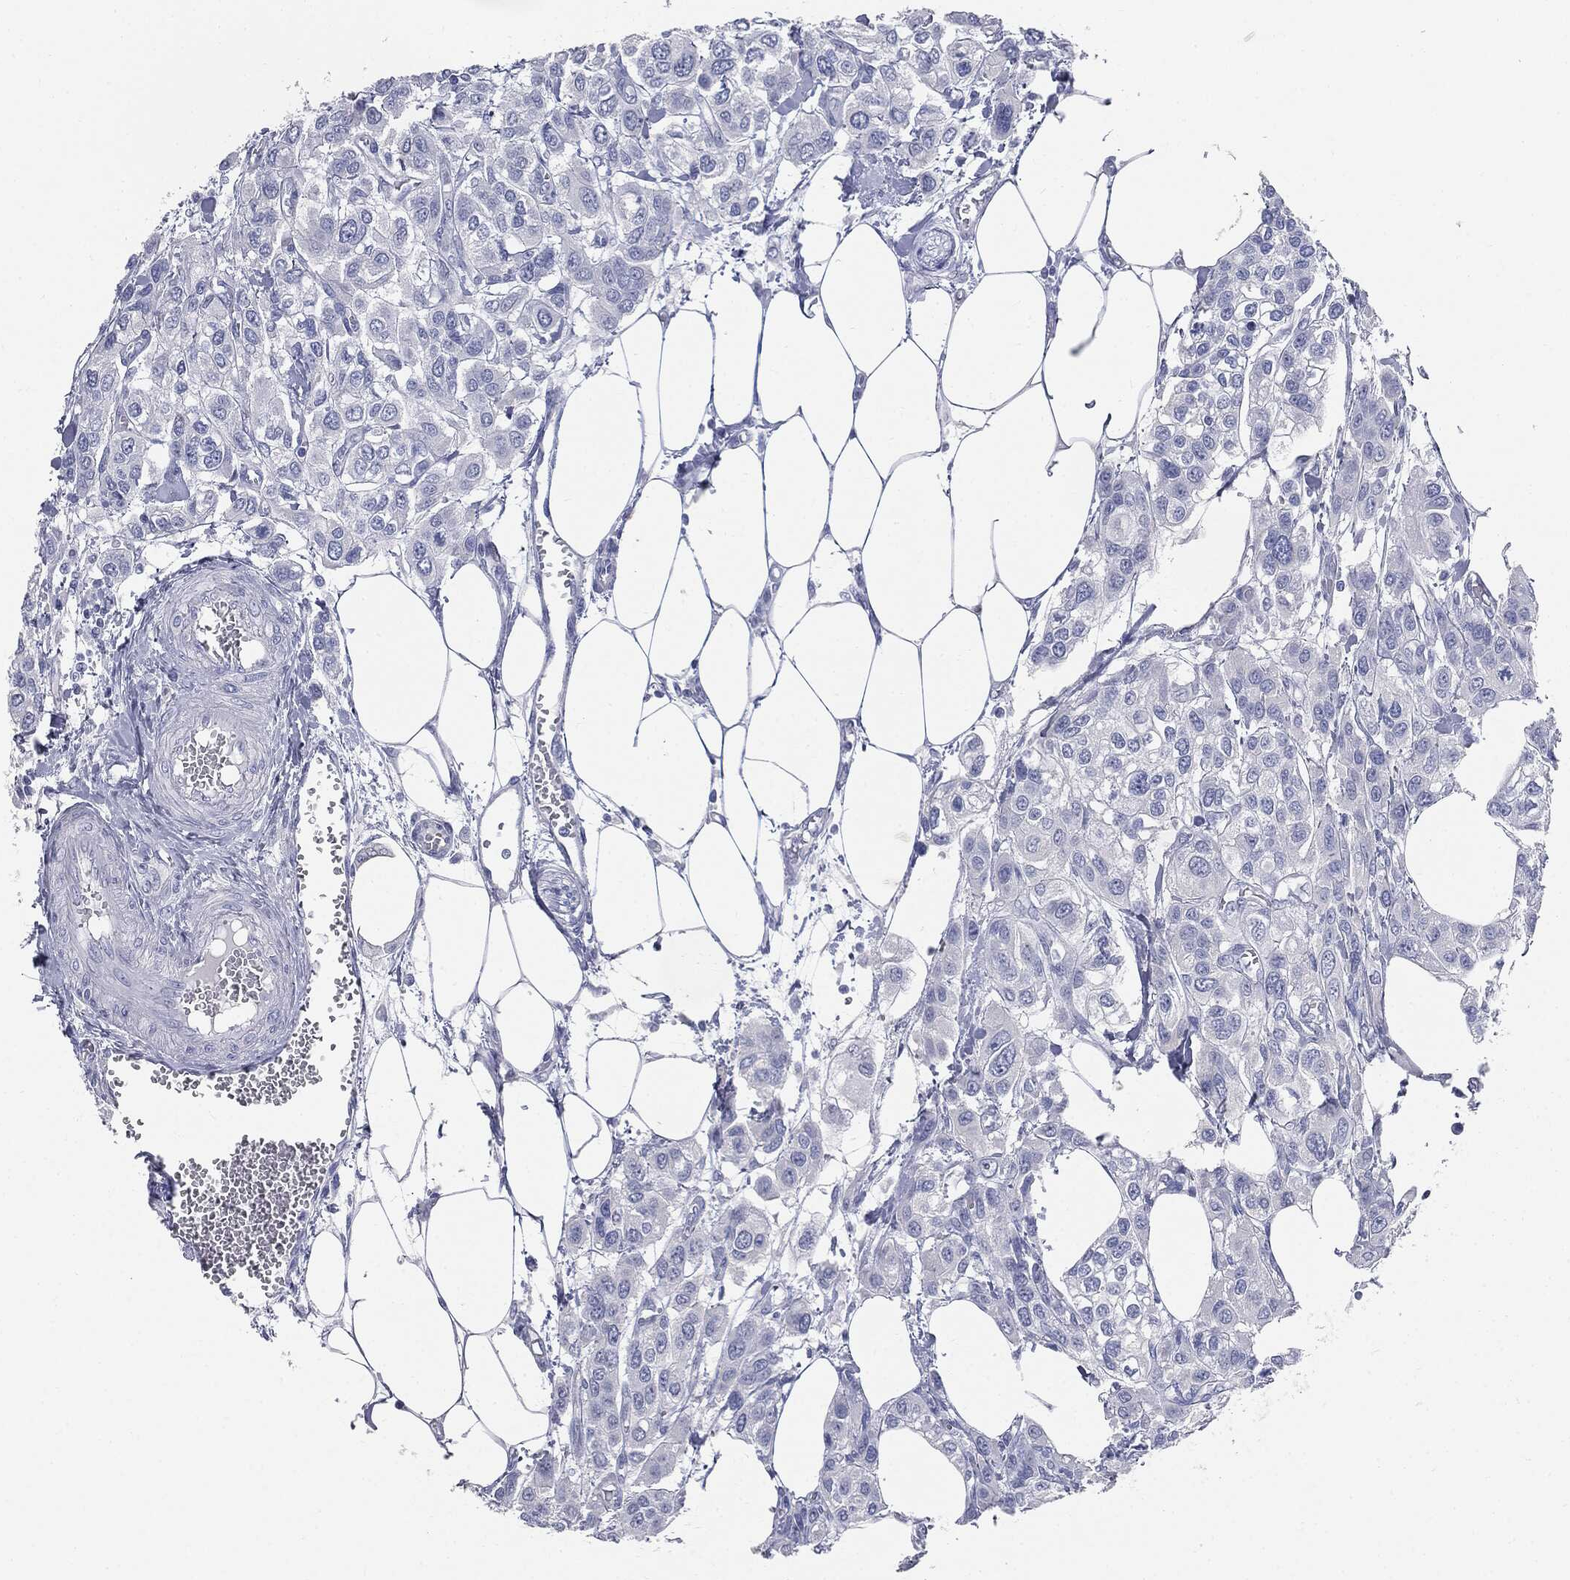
{"staining": {"intensity": "negative", "quantity": "none", "location": "none"}, "tissue": "urothelial cancer", "cell_type": "Tumor cells", "image_type": "cancer", "snomed": [{"axis": "morphology", "description": "Urothelial carcinoma, High grade"}, {"axis": "topography", "description": "Urinary bladder"}], "caption": "Photomicrograph shows no protein positivity in tumor cells of urothelial carcinoma (high-grade) tissue.", "gene": "CUZD1", "patient": {"sex": "male", "age": 67}}